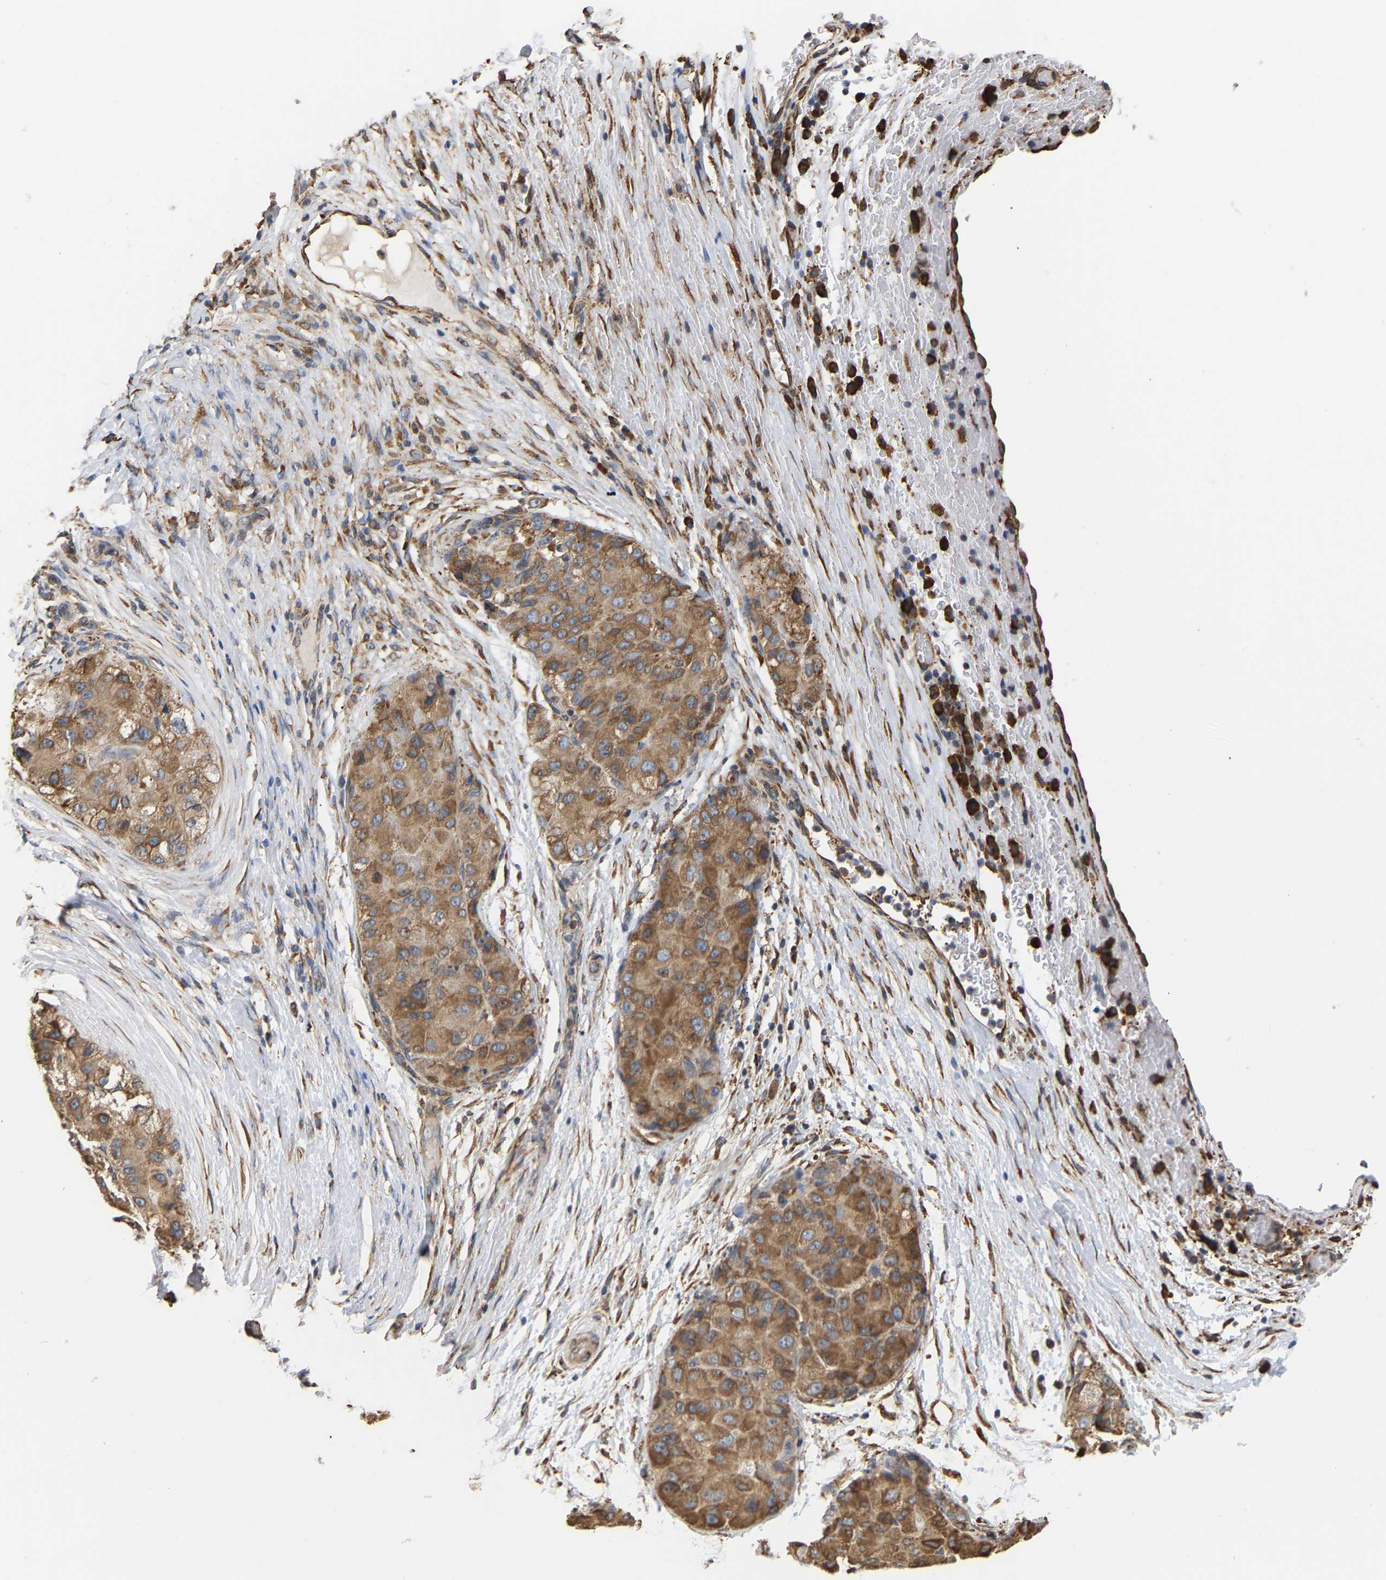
{"staining": {"intensity": "moderate", "quantity": ">75%", "location": "cytoplasmic/membranous"}, "tissue": "liver cancer", "cell_type": "Tumor cells", "image_type": "cancer", "snomed": [{"axis": "morphology", "description": "Carcinoma, Hepatocellular, NOS"}, {"axis": "topography", "description": "Liver"}], "caption": "Protein expression by IHC displays moderate cytoplasmic/membranous expression in about >75% of tumor cells in liver cancer (hepatocellular carcinoma). (Brightfield microscopy of DAB IHC at high magnification).", "gene": "ARAP1", "patient": {"sex": "male", "age": 80}}